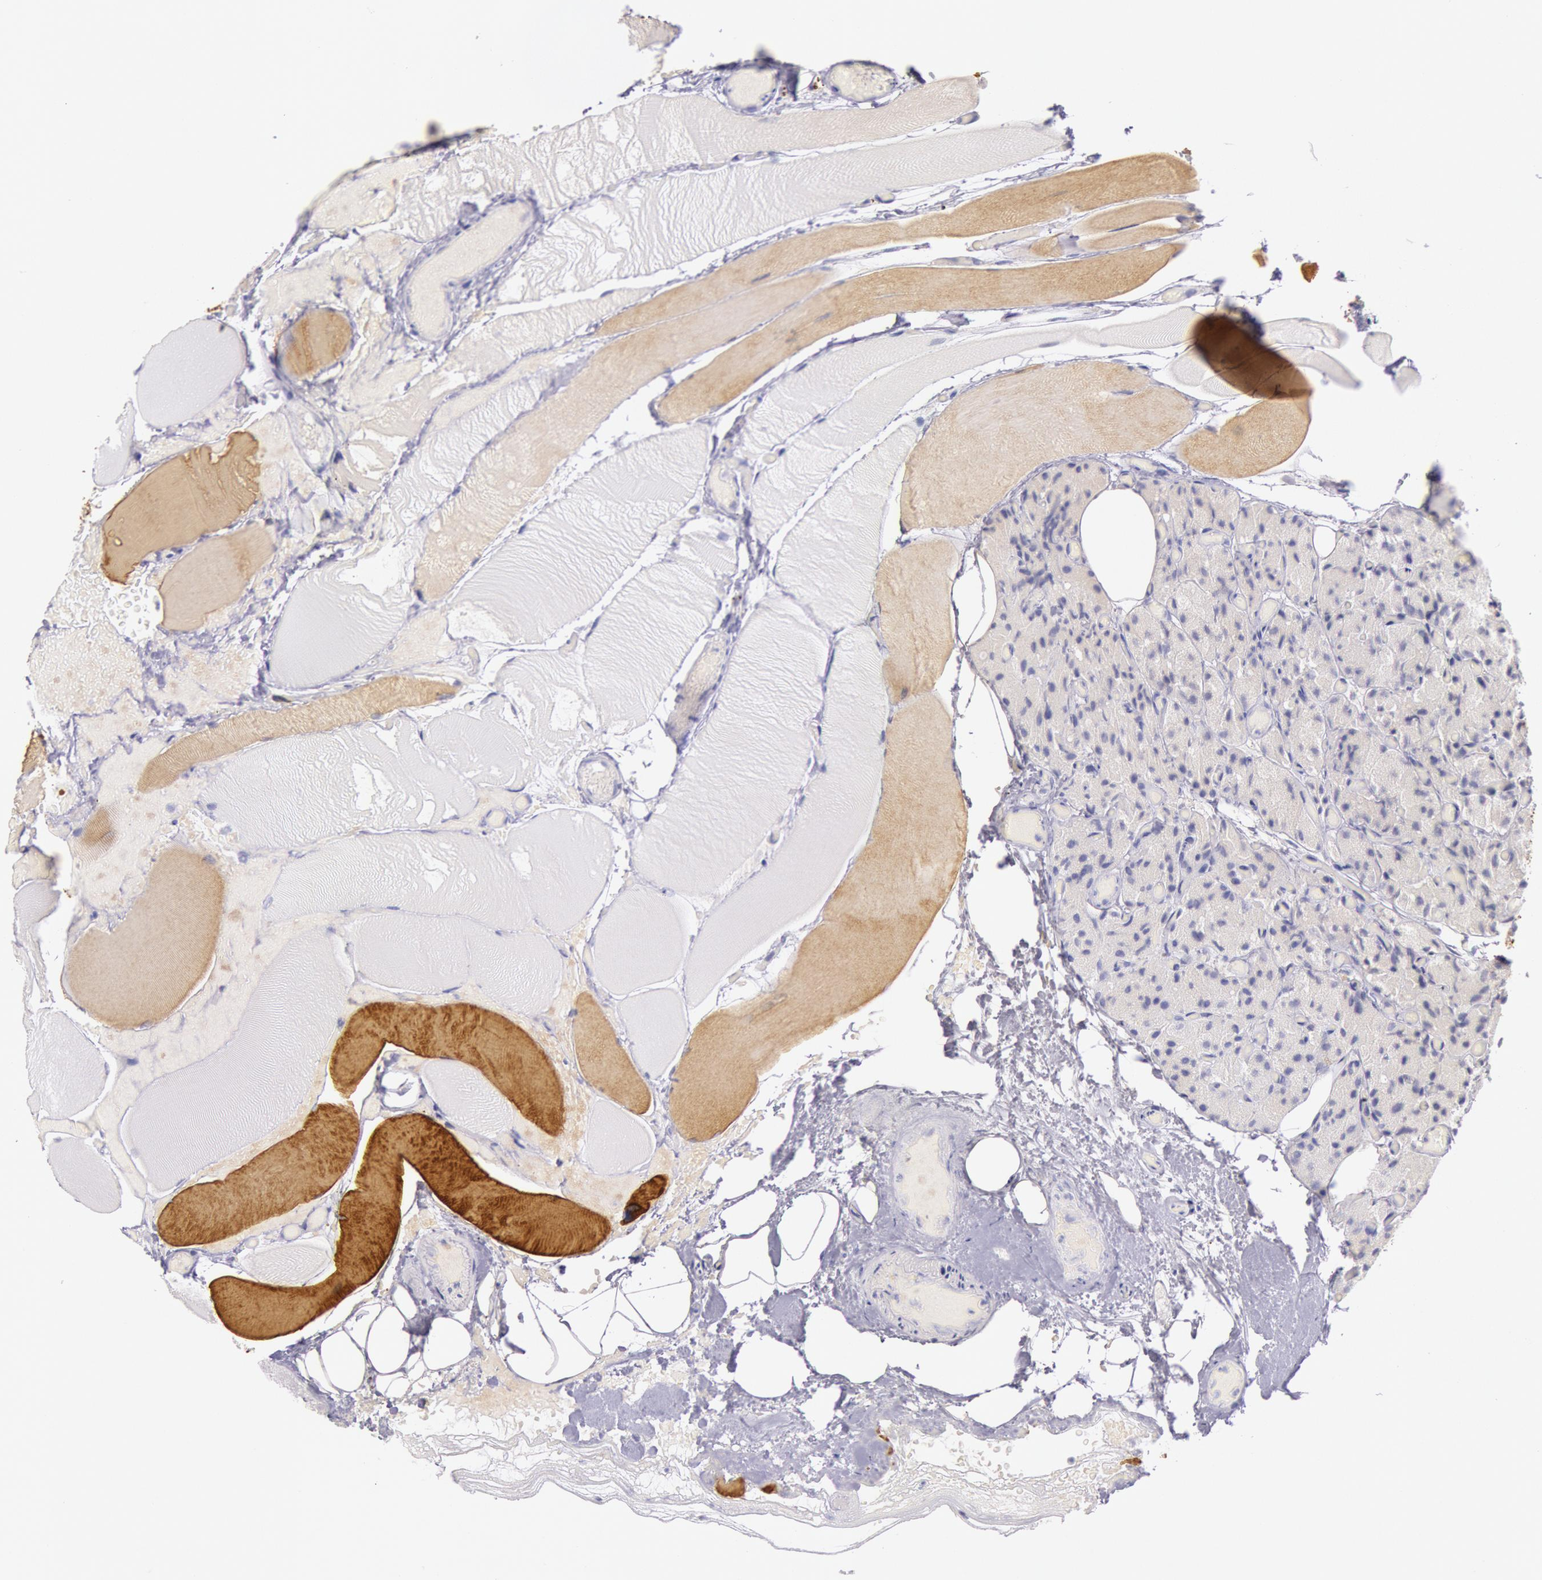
{"staining": {"intensity": "negative", "quantity": "none", "location": "none"}, "tissue": "parathyroid gland", "cell_type": "Glandular cells", "image_type": "normal", "snomed": [{"axis": "morphology", "description": "Normal tissue, NOS"}, {"axis": "topography", "description": "Skeletal muscle"}, {"axis": "topography", "description": "Parathyroid gland"}], "caption": "Unremarkable parathyroid gland was stained to show a protein in brown. There is no significant positivity in glandular cells. The staining was performed using DAB to visualize the protein expression in brown, while the nuclei were stained in blue with hematoxylin (Magnification: 20x).", "gene": "EGFR", "patient": {"sex": "female", "age": 37}}